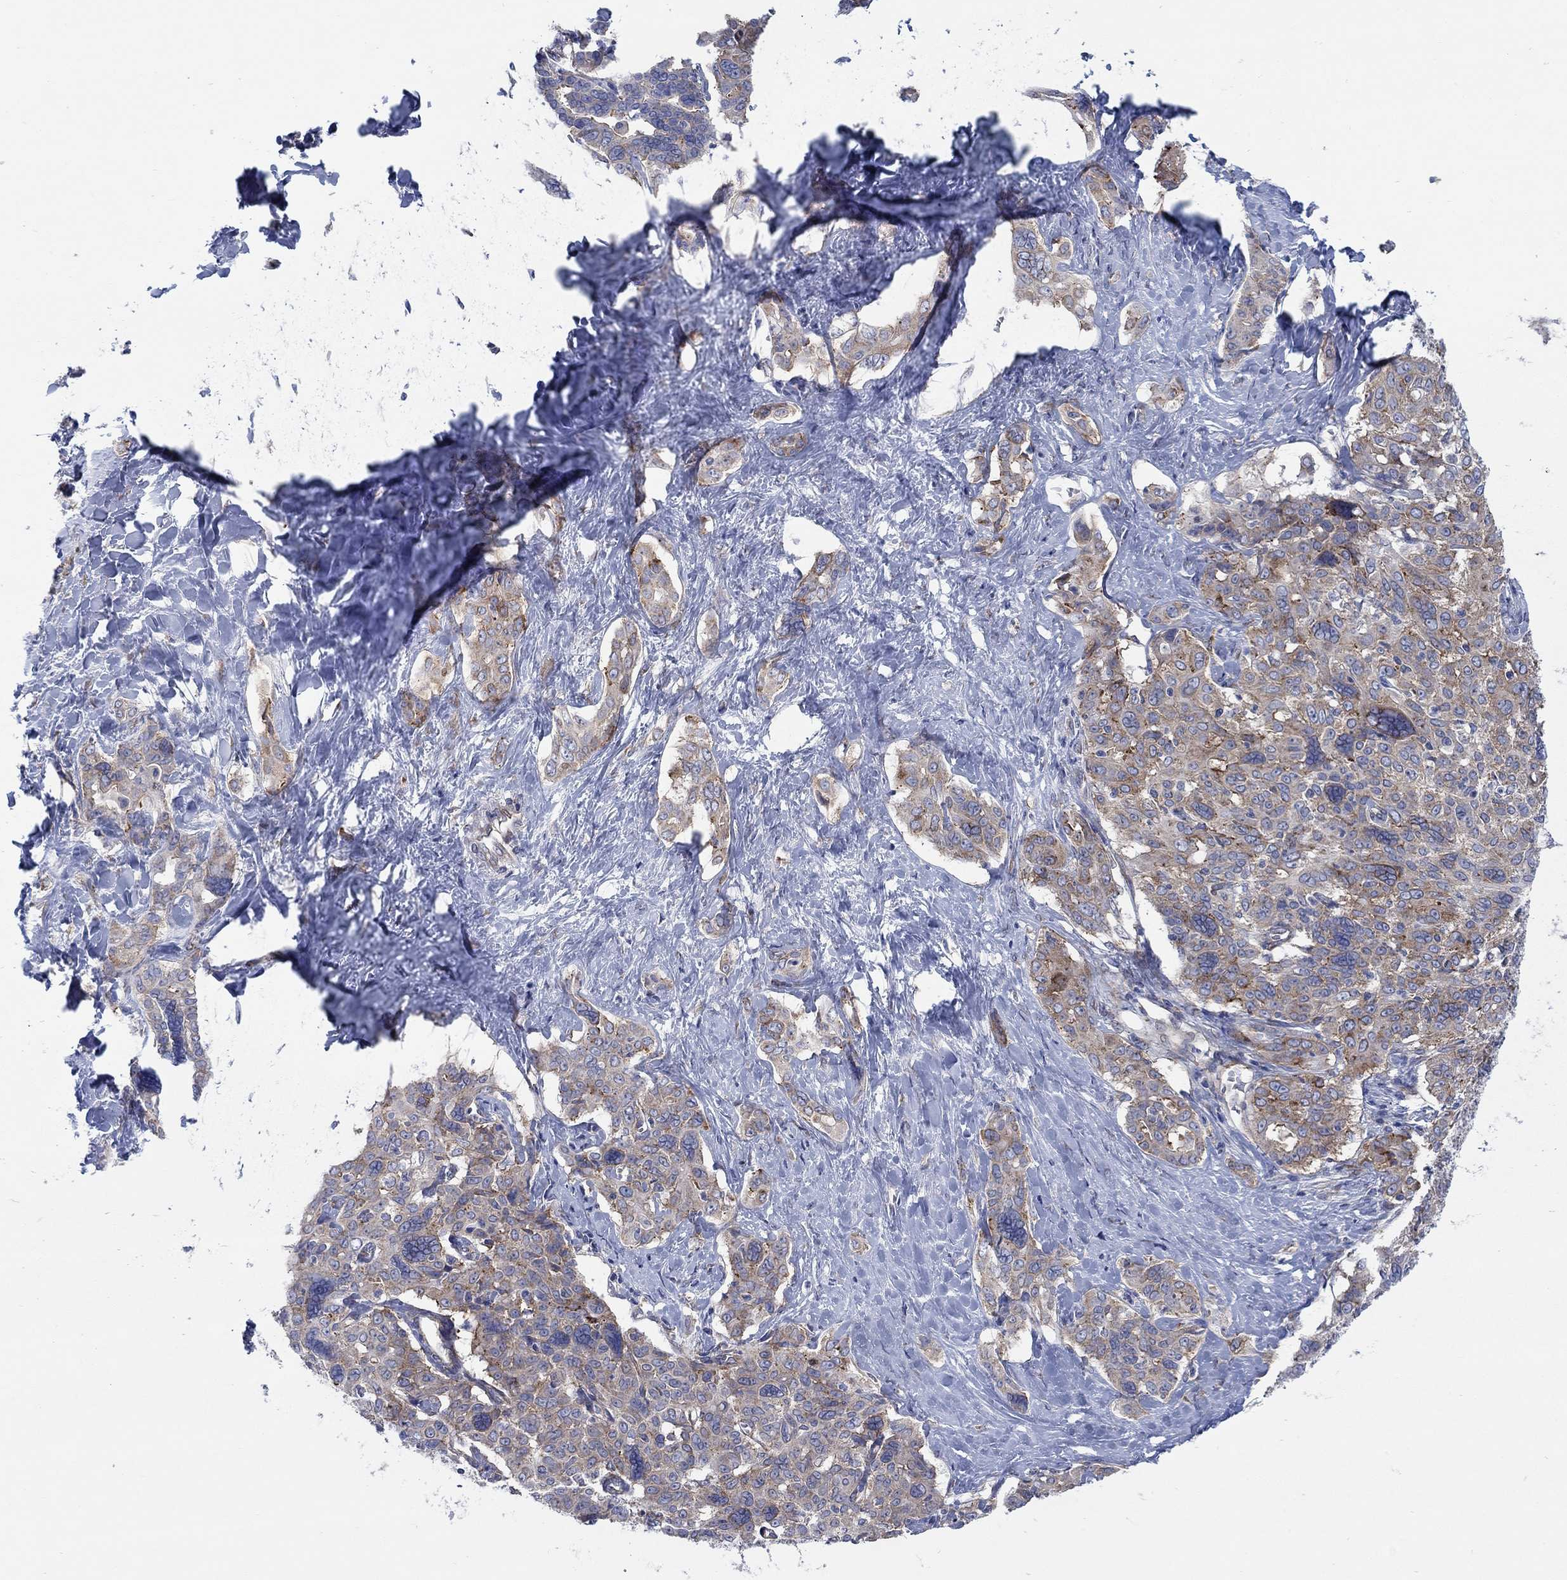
{"staining": {"intensity": "strong", "quantity": "<25%", "location": "cytoplasmic/membranous"}, "tissue": "liver cancer", "cell_type": "Tumor cells", "image_type": "cancer", "snomed": [{"axis": "morphology", "description": "Cholangiocarcinoma"}, {"axis": "topography", "description": "Liver"}], "caption": "About <25% of tumor cells in human liver cholangiocarcinoma demonstrate strong cytoplasmic/membranous protein staining as visualized by brown immunohistochemical staining.", "gene": "TMEM59", "patient": {"sex": "female", "age": 47}}